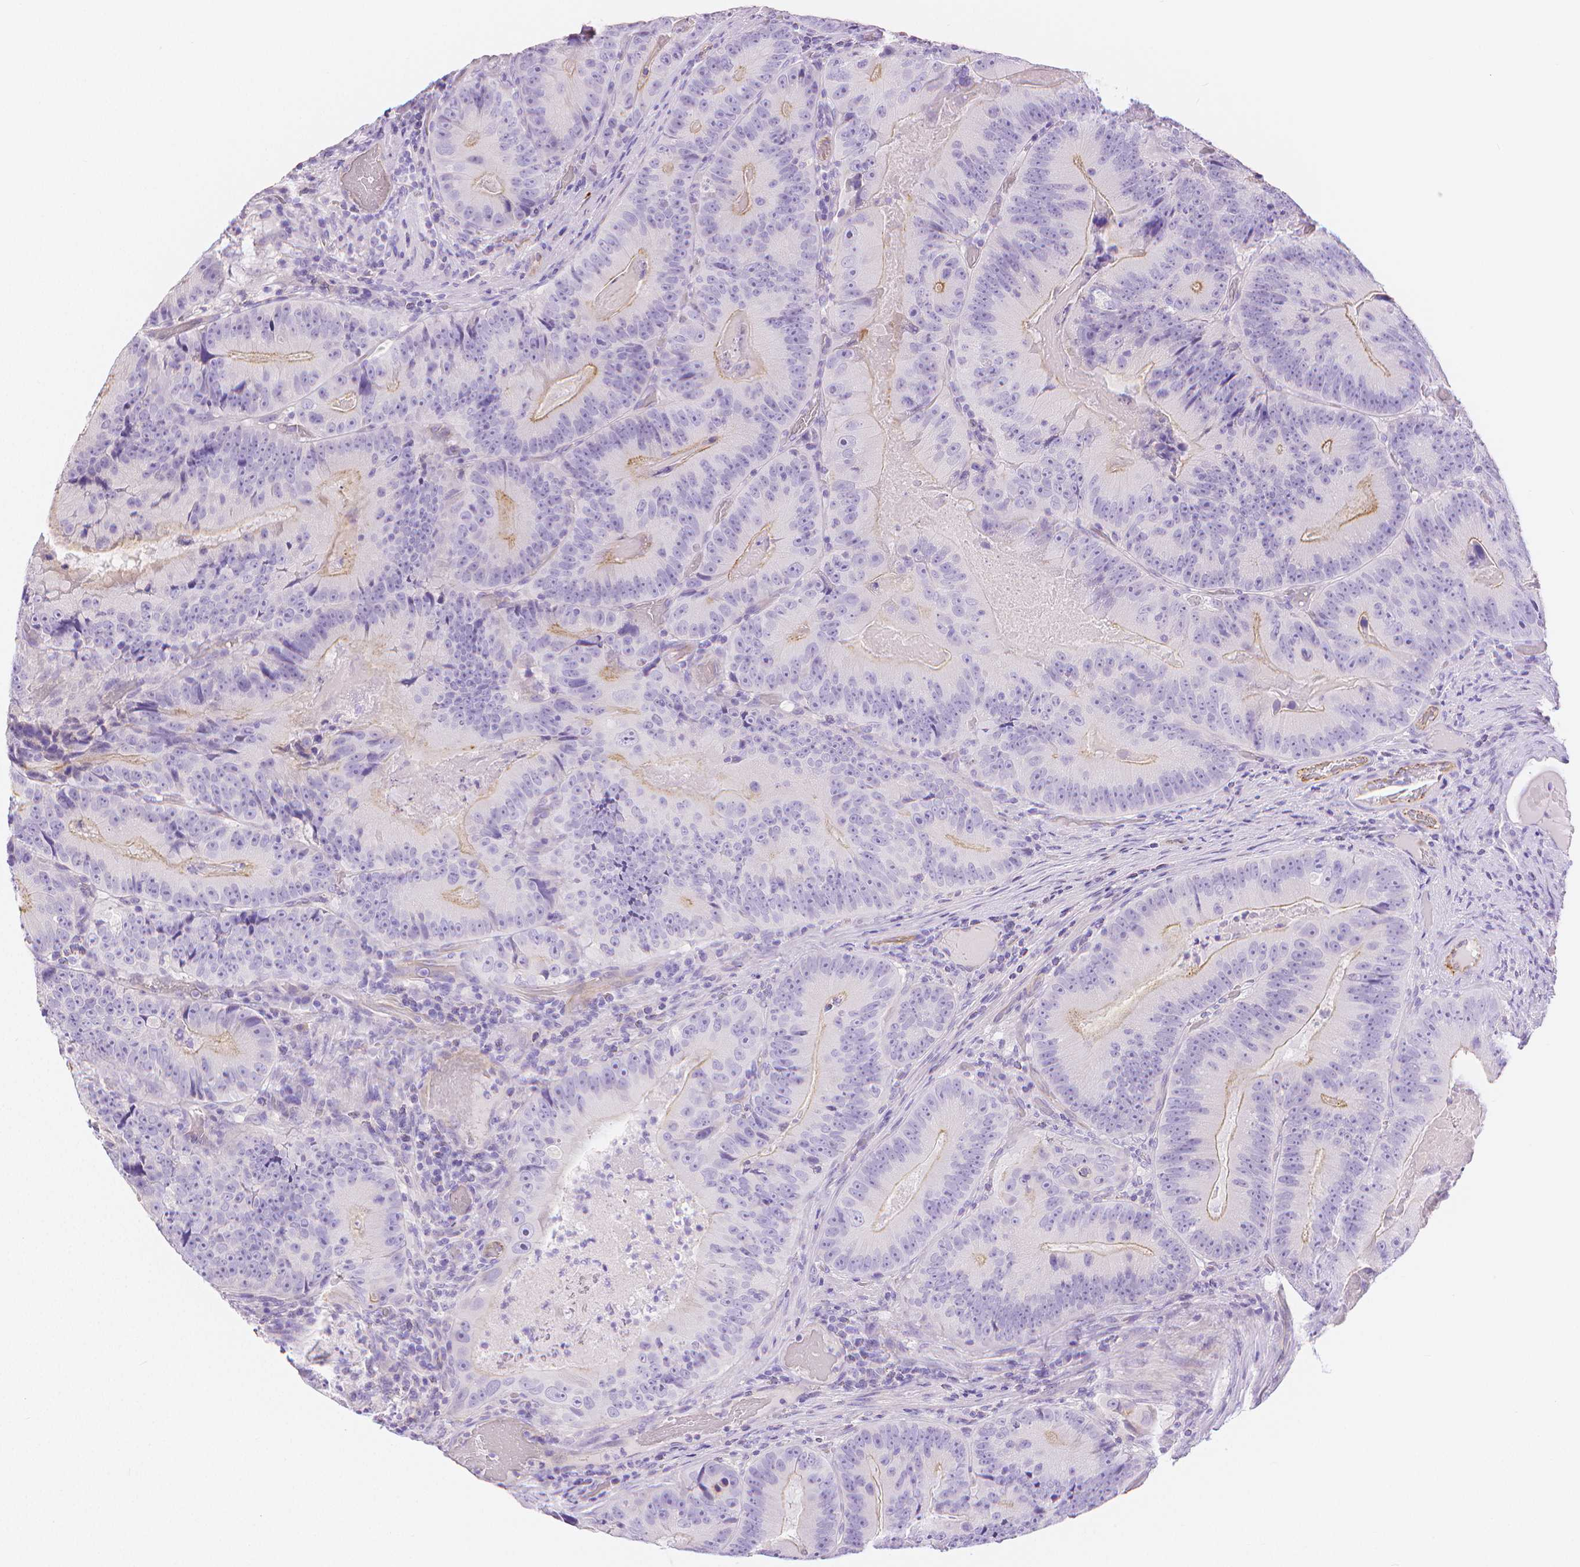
{"staining": {"intensity": "weak", "quantity": "<25%", "location": "cytoplasmic/membranous"}, "tissue": "colorectal cancer", "cell_type": "Tumor cells", "image_type": "cancer", "snomed": [{"axis": "morphology", "description": "Adenocarcinoma, NOS"}, {"axis": "topography", "description": "Colon"}], "caption": "There is no significant positivity in tumor cells of colorectal cancer (adenocarcinoma).", "gene": "SLC27A5", "patient": {"sex": "female", "age": 86}}